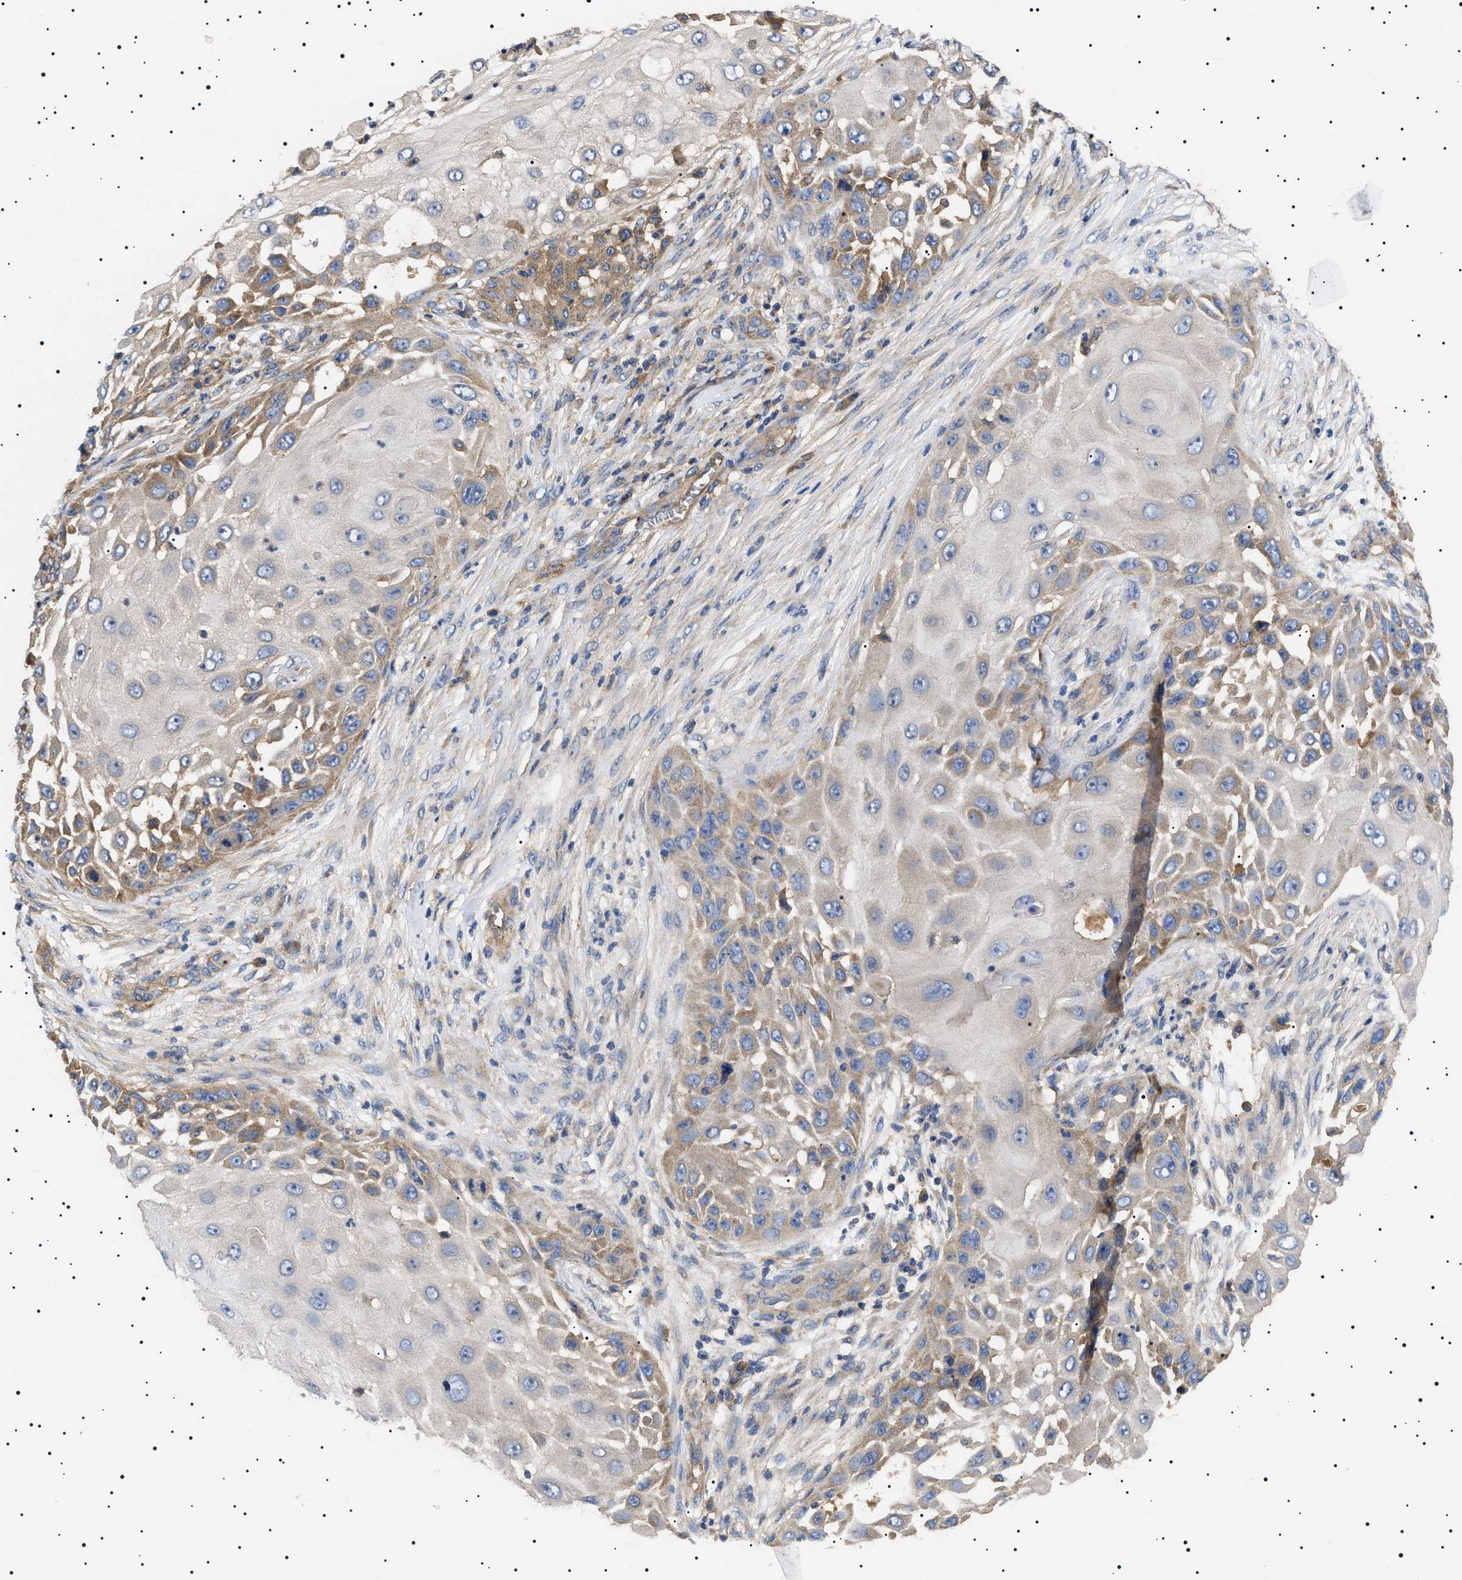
{"staining": {"intensity": "moderate", "quantity": ">75%", "location": "cytoplasmic/membranous"}, "tissue": "skin cancer", "cell_type": "Tumor cells", "image_type": "cancer", "snomed": [{"axis": "morphology", "description": "Squamous cell carcinoma, NOS"}, {"axis": "topography", "description": "Skin"}], "caption": "An immunohistochemistry (IHC) micrograph of tumor tissue is shown. Protein staining in brown highlights moderate cytoplasmic/membranous positivity in squamous cell carcinoma (skin) within tumor cells.", "gene": "TPP2", "patient": {"sex": "female", "age": 44}}